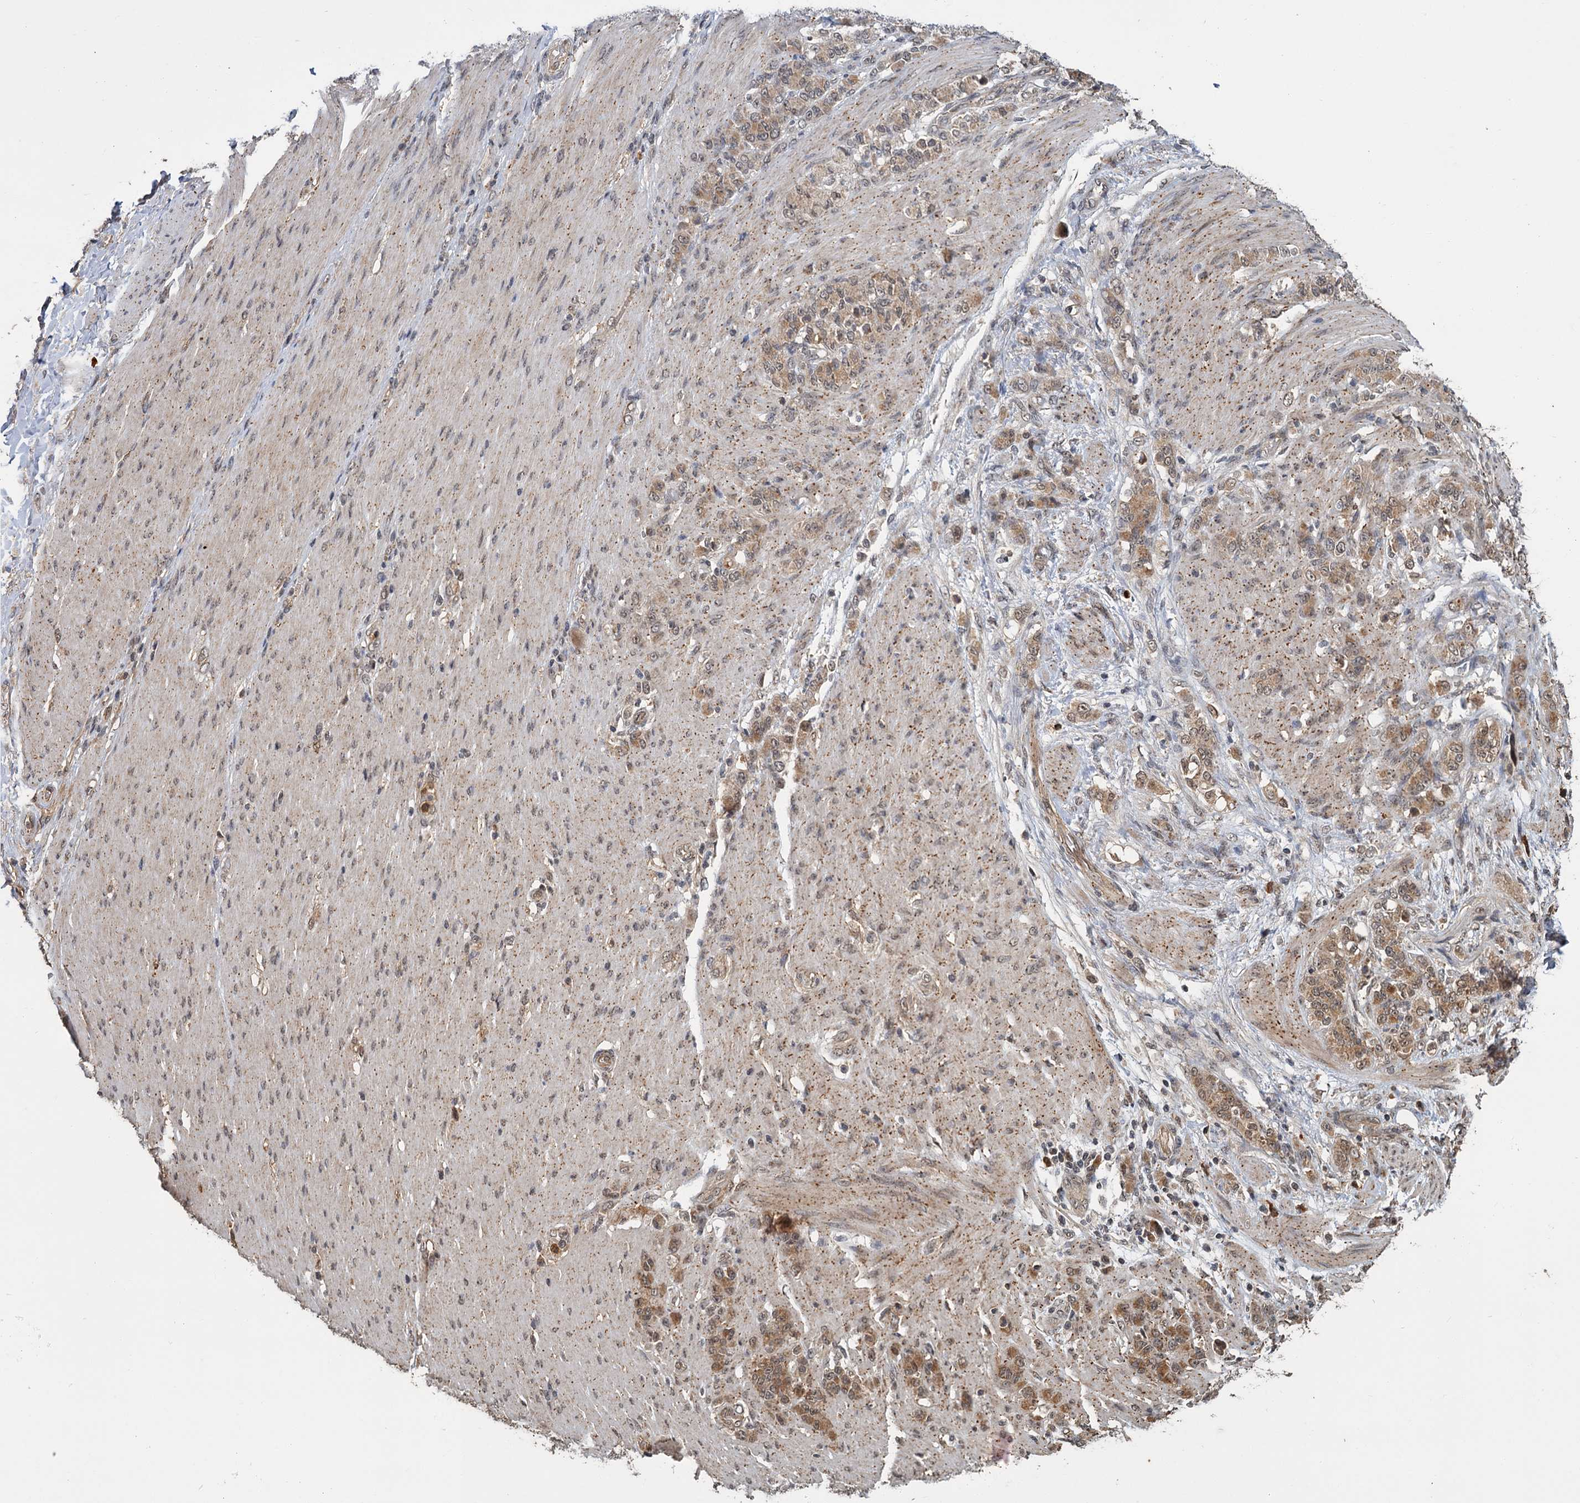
{"staining": {"intensity": "moderate", "quantity": ">75%", "location": "cytoplasmic/membranous,nuclear"}, "tissue": "stomach cancer", "cell_type": "Tumor cells", "image_type": "cancer", "snomed": [{"axis": "morphology", "description": "Adenocarcinoma, NOS"}, {"axis": "topography", "description": "Stomach"}], "caption": "An image of human stomach cancer (adenocarcinoma) stained for a protein shows moderate cytoplasmic/membranous and nuclear brown staining in tumor cells.", "gene": "KANSL2", "patient": {"sex": "female", "age": 79}}